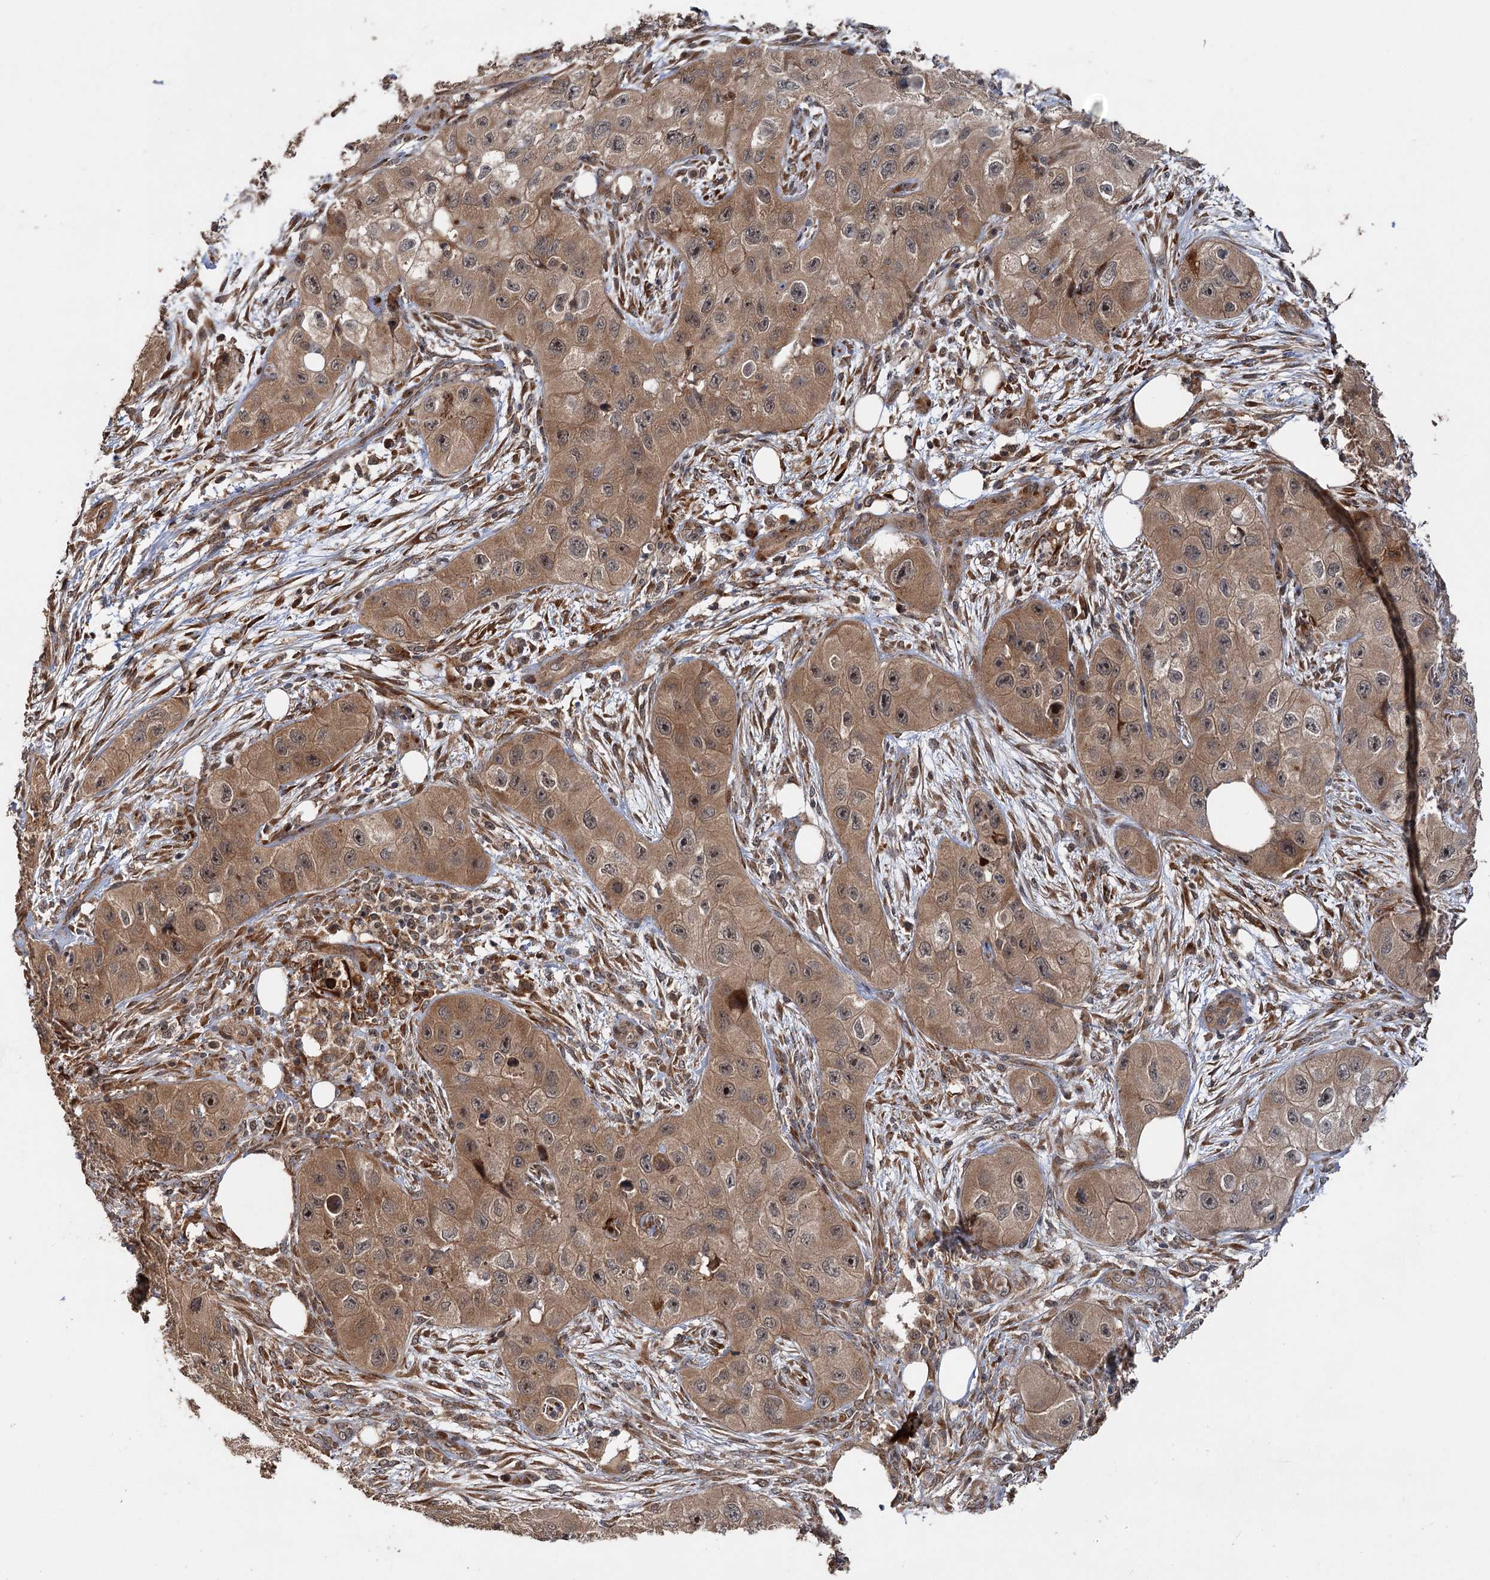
{"staining": {"intensity": "moderate", "quantity": ">75%", "location": "cytoplasmic/membranous"}, "tissue": "skin cancer", "cell_type": "Tumor cells", "image_type": "cancer", "snomed": [{"axis": "morphology", "description": "Squamous cell carcinoma, NOS"}, {"axis": "topography", "description": "Skin"}, {"axis": "topography", "description": "Subcutis"}], "caption": "Skin cancer tissue exhibits moderate cytoplasmic/membranous staining in approximately >75% of tumor cells", "gene": "KANSL2", "patient": {"sex": "male", "age": 73}}